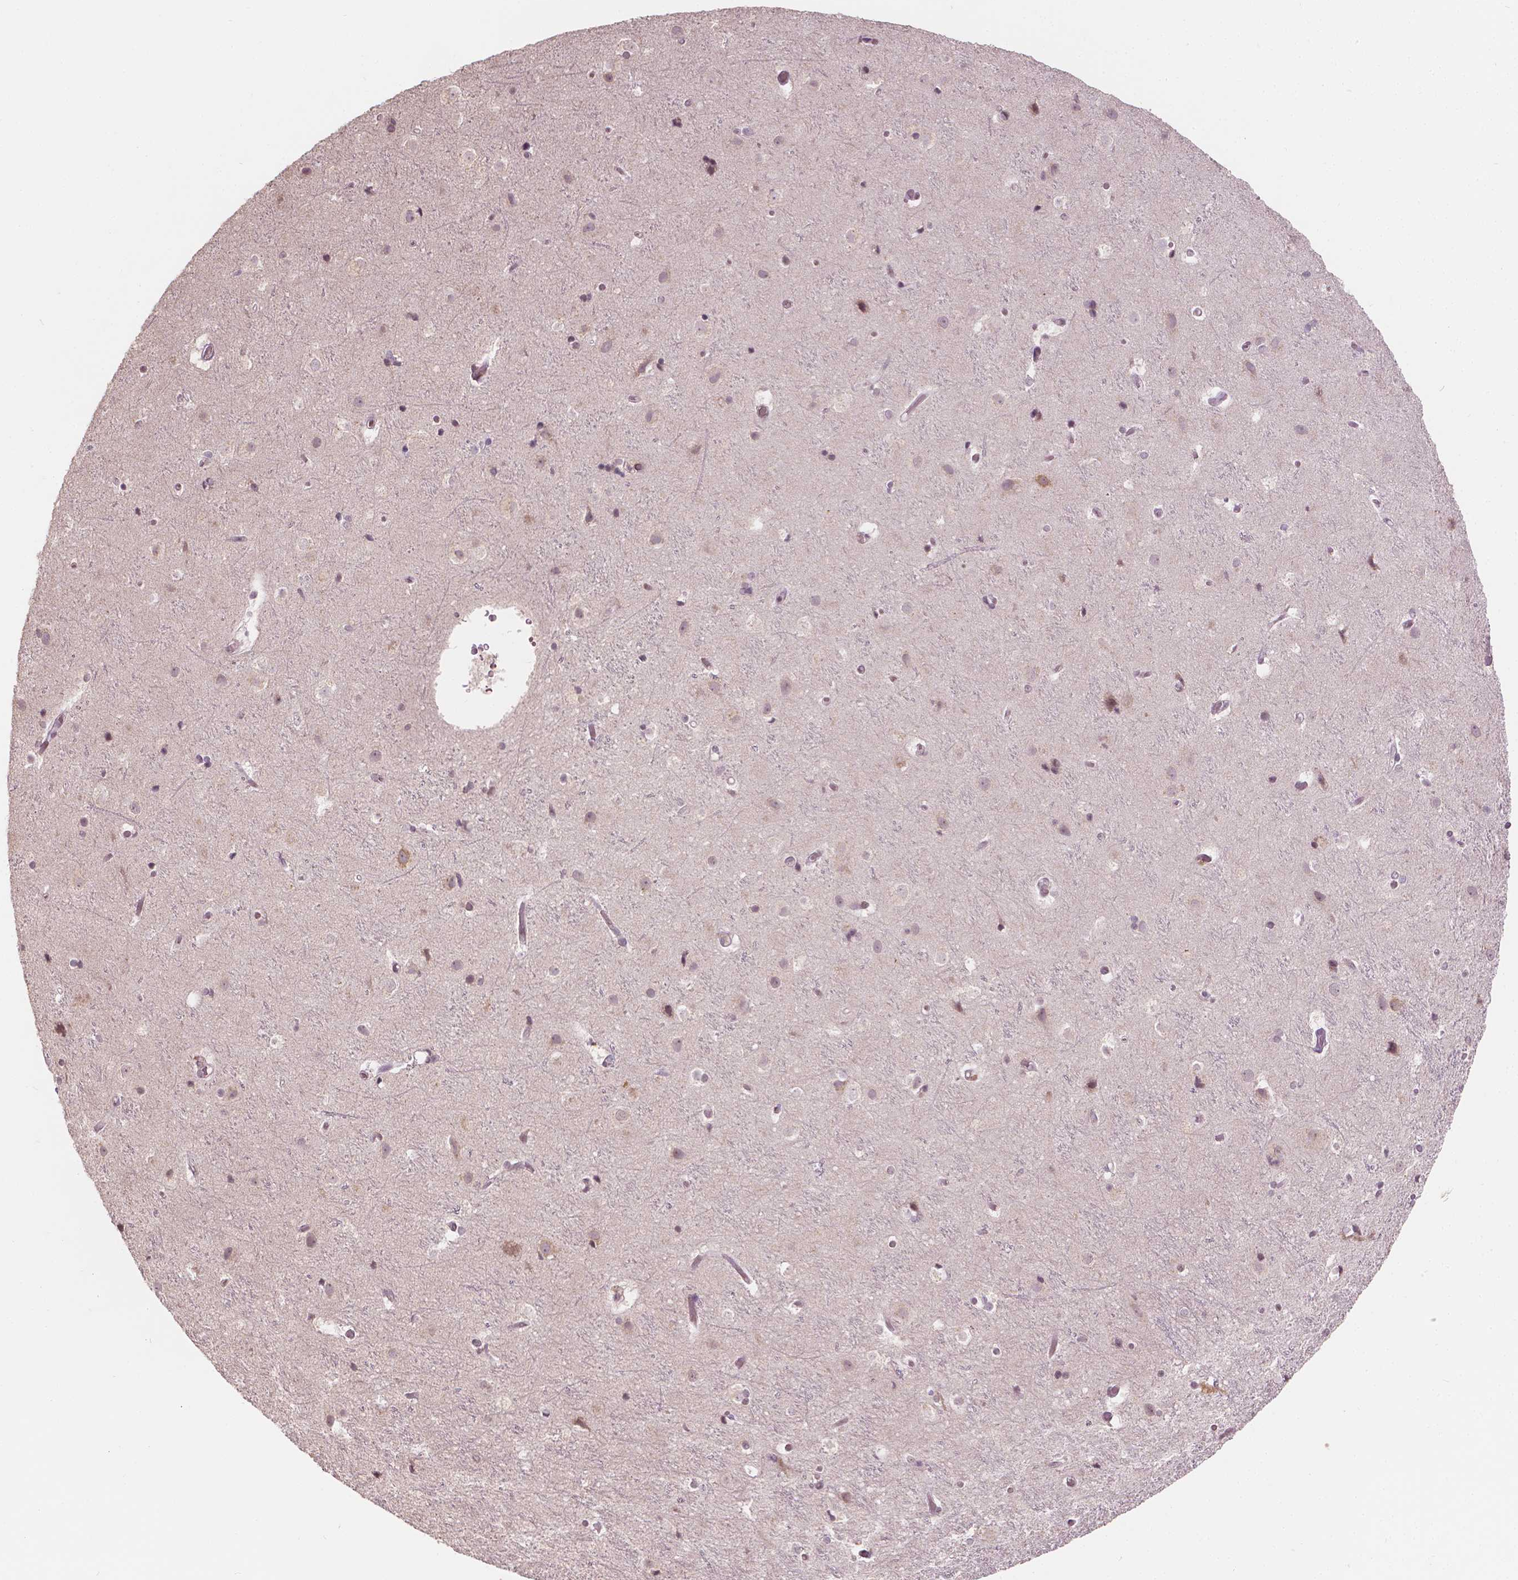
{"staining": {"intensity": "negative", "quantity": "none", "location": "none"}, "tissue": "cerebral cortex", "cell_type": "Endothelial cells", "image_type": "normal", "snomed": [{"axis": "morphology", "description": "Normal tissue, NOS"}, {"axis": "topography", "description": "Cerebral cortex"}], "caption": "Immunohistochemistry of normal cerebral cortex exhibits no positivity in endothelial cells.", "gene": "NOS1AP", "patient": {"sex": "female", "age": 52}}